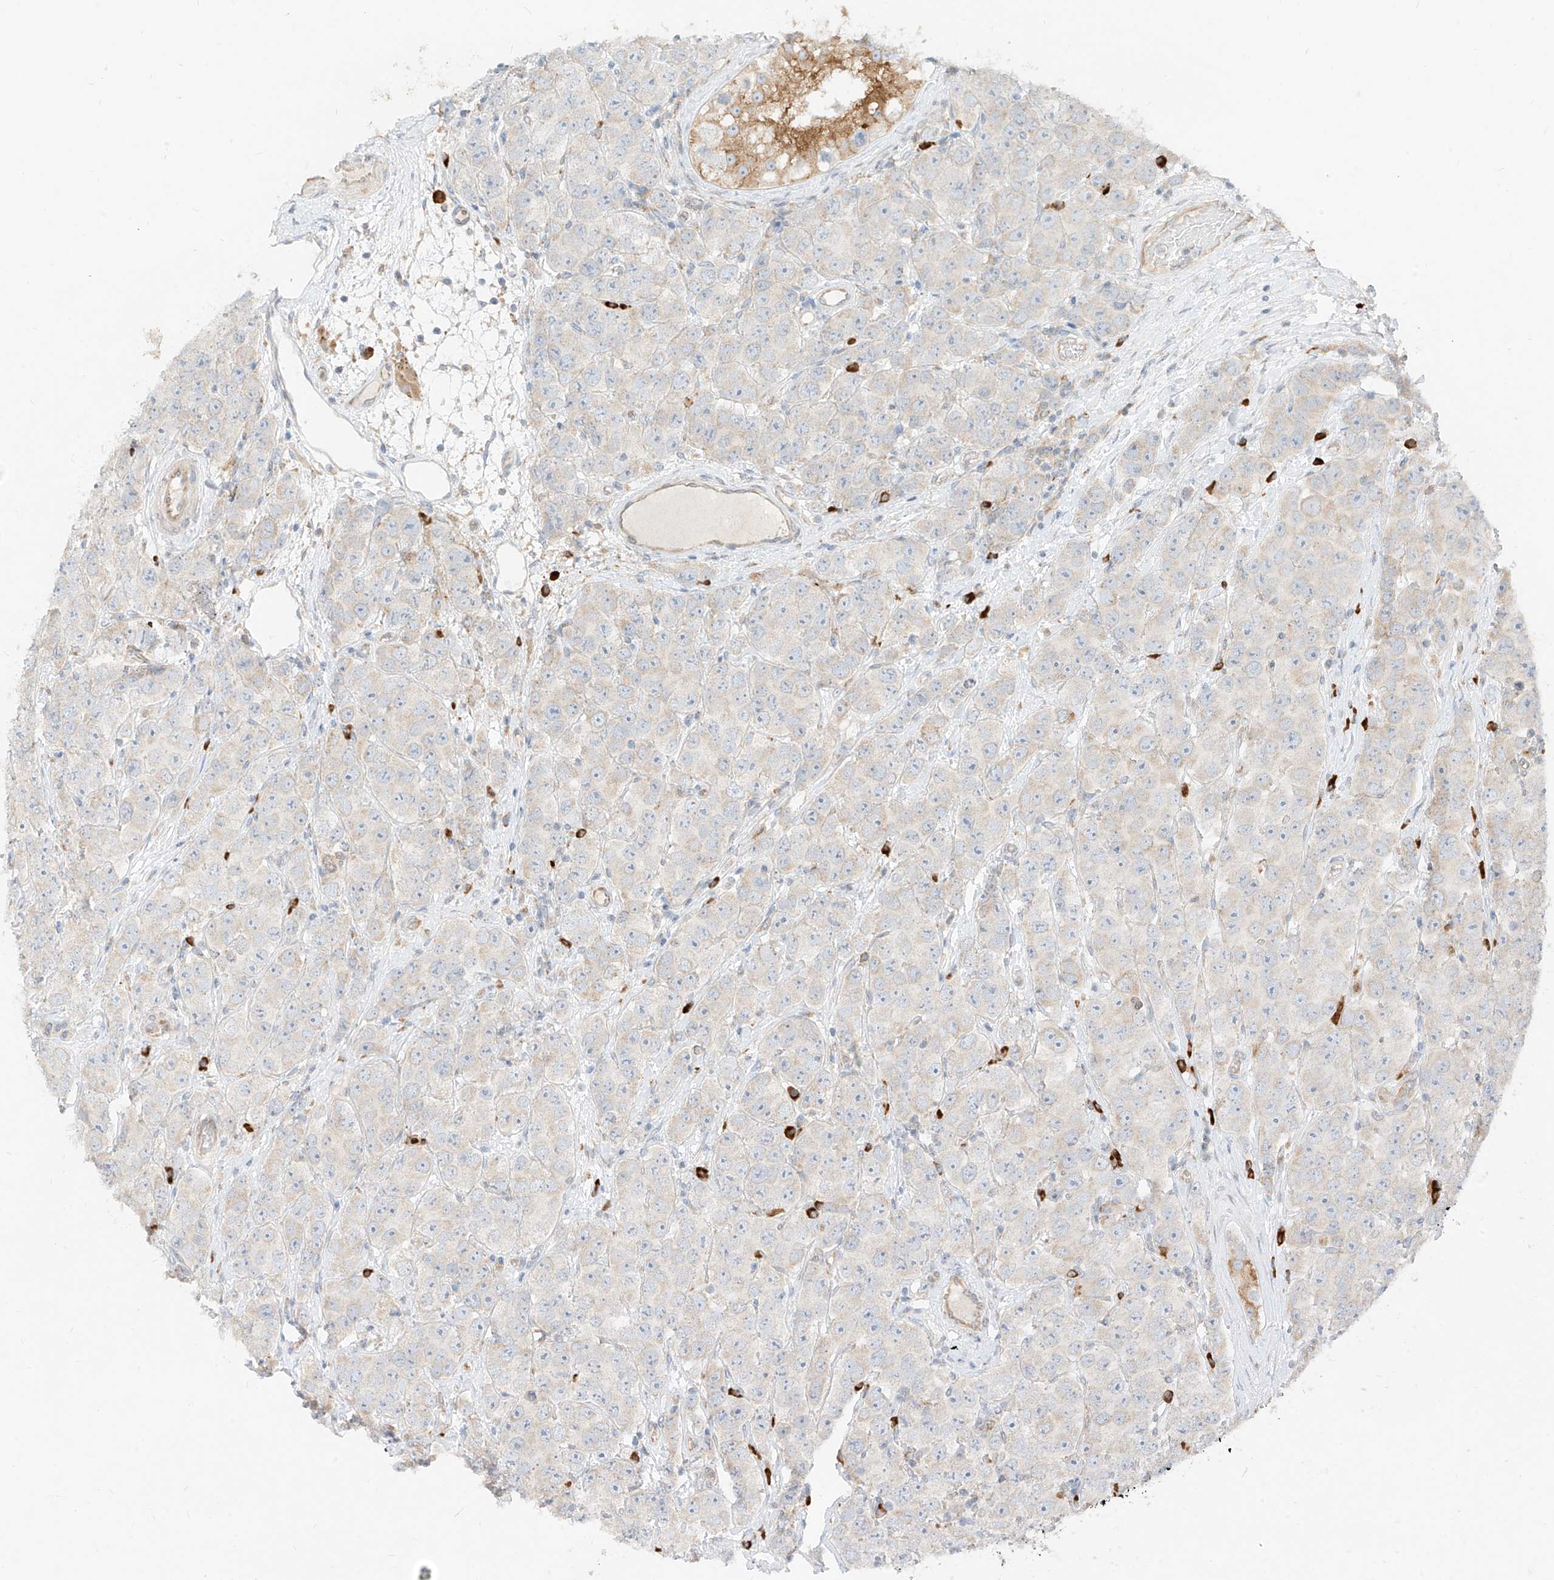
{"staining": {"intensity": "negative", "quantity": "none", "location": "none"}, "tissue": "testis cancer", "cell_type": "Tumor cells", "image_type": "cancer", "snomed": [{"axis": "morphology", "description": "Seminoma, NOS"}, {"axis": "topography", "description": "Testis"}], "caption": "This is a image of IHC staining of testis seminoma, which shows no positivity in tumor cells. (Immunohistochemistry, brightfield microscopy, high magnification).", "gene": "STT3A", "patient": {"sex": "male", "age": 28}}